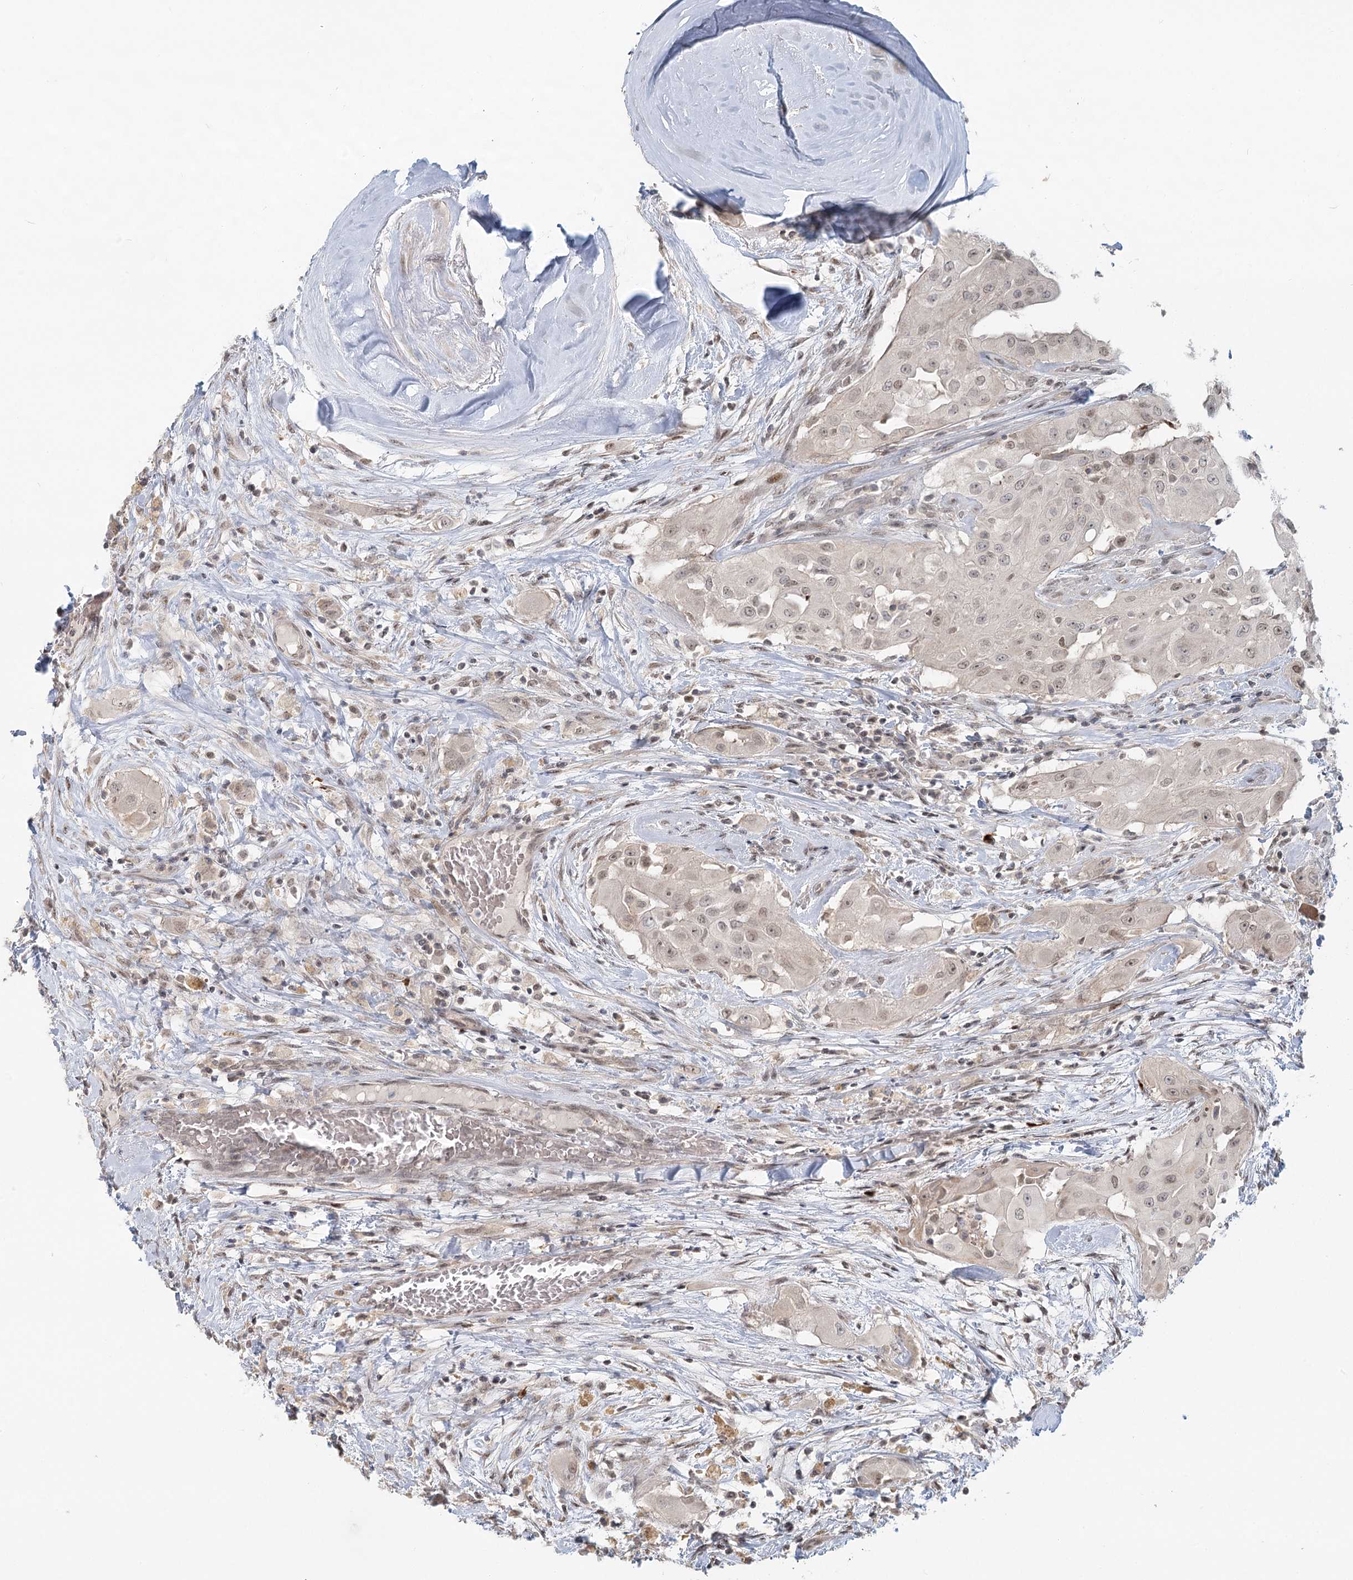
{"staining": {"intensity": "weak", "quantity": "<25%", "location": "nuclear"}, "tissue": "thyroid cancer", "cell_type": "Tumor cells", "image_type": "cancer", "snomed": [{"axis": "morphology", "description": "Papillary adenocarcinoma, NOS"}, {"axis": "topography", "description": "Thyroid gland"}], "caption": "Thyroid cancer stained for a protein using immunohistochemistry (IHC) shows no positivity tumor cells.", "gene": "R3HCC1L", "patient": {"sex": "female", "age": 59}}